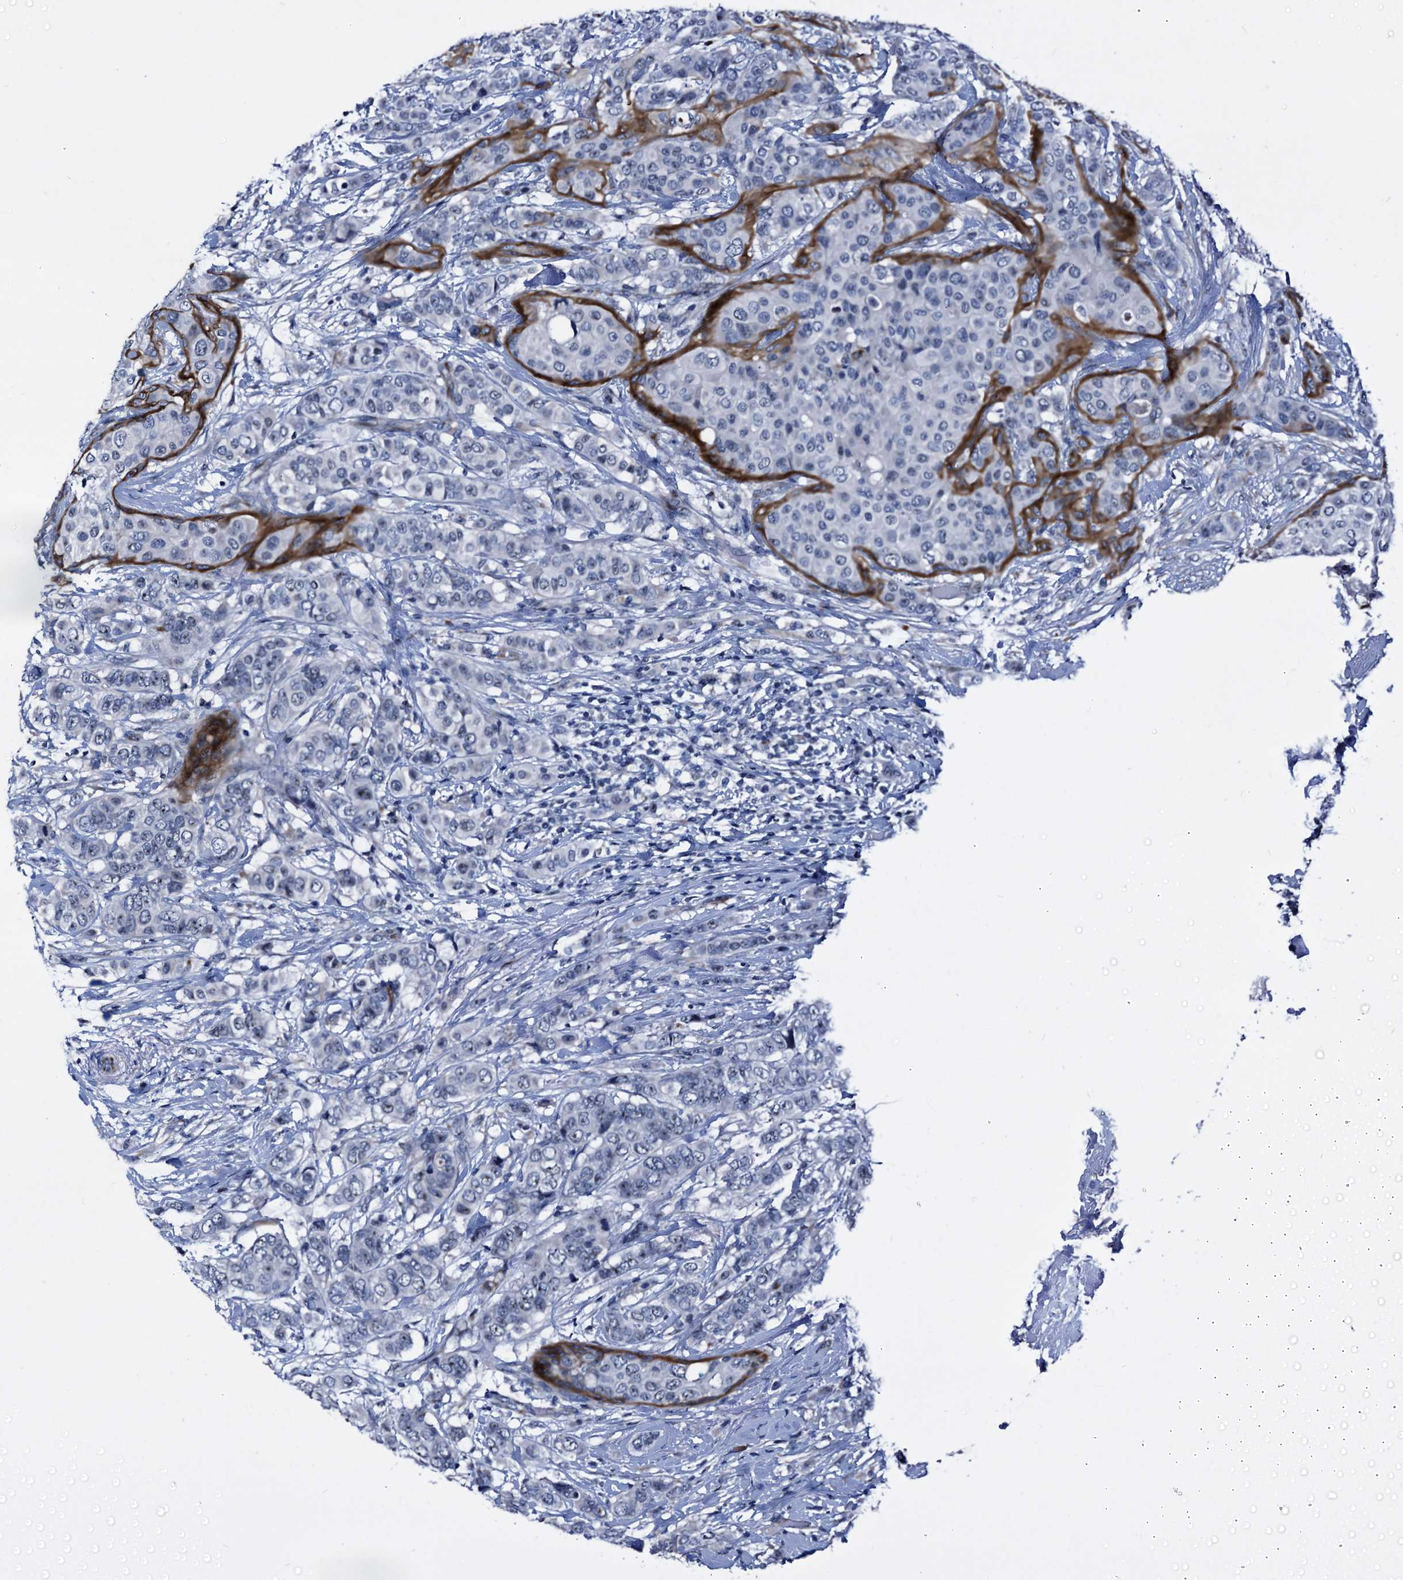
{"staining": {"intensity": "negative", "quantity": "none", "location": "none"}, "tissue": "breast cancer", "cell_type": "Tumor cells", "image_type": "cancer", "snomed": [{"axis": "morphology", "description": "Lobular carcinoma"}, {"axis": "topography", "description": "Breast"}], "caption": "Histopathology image shows no significant protein expression in tumor cells of breast cancer (lobular carcinoma).", "gene": "EMG1", "patient": {"sex": "female", "age": 51}}